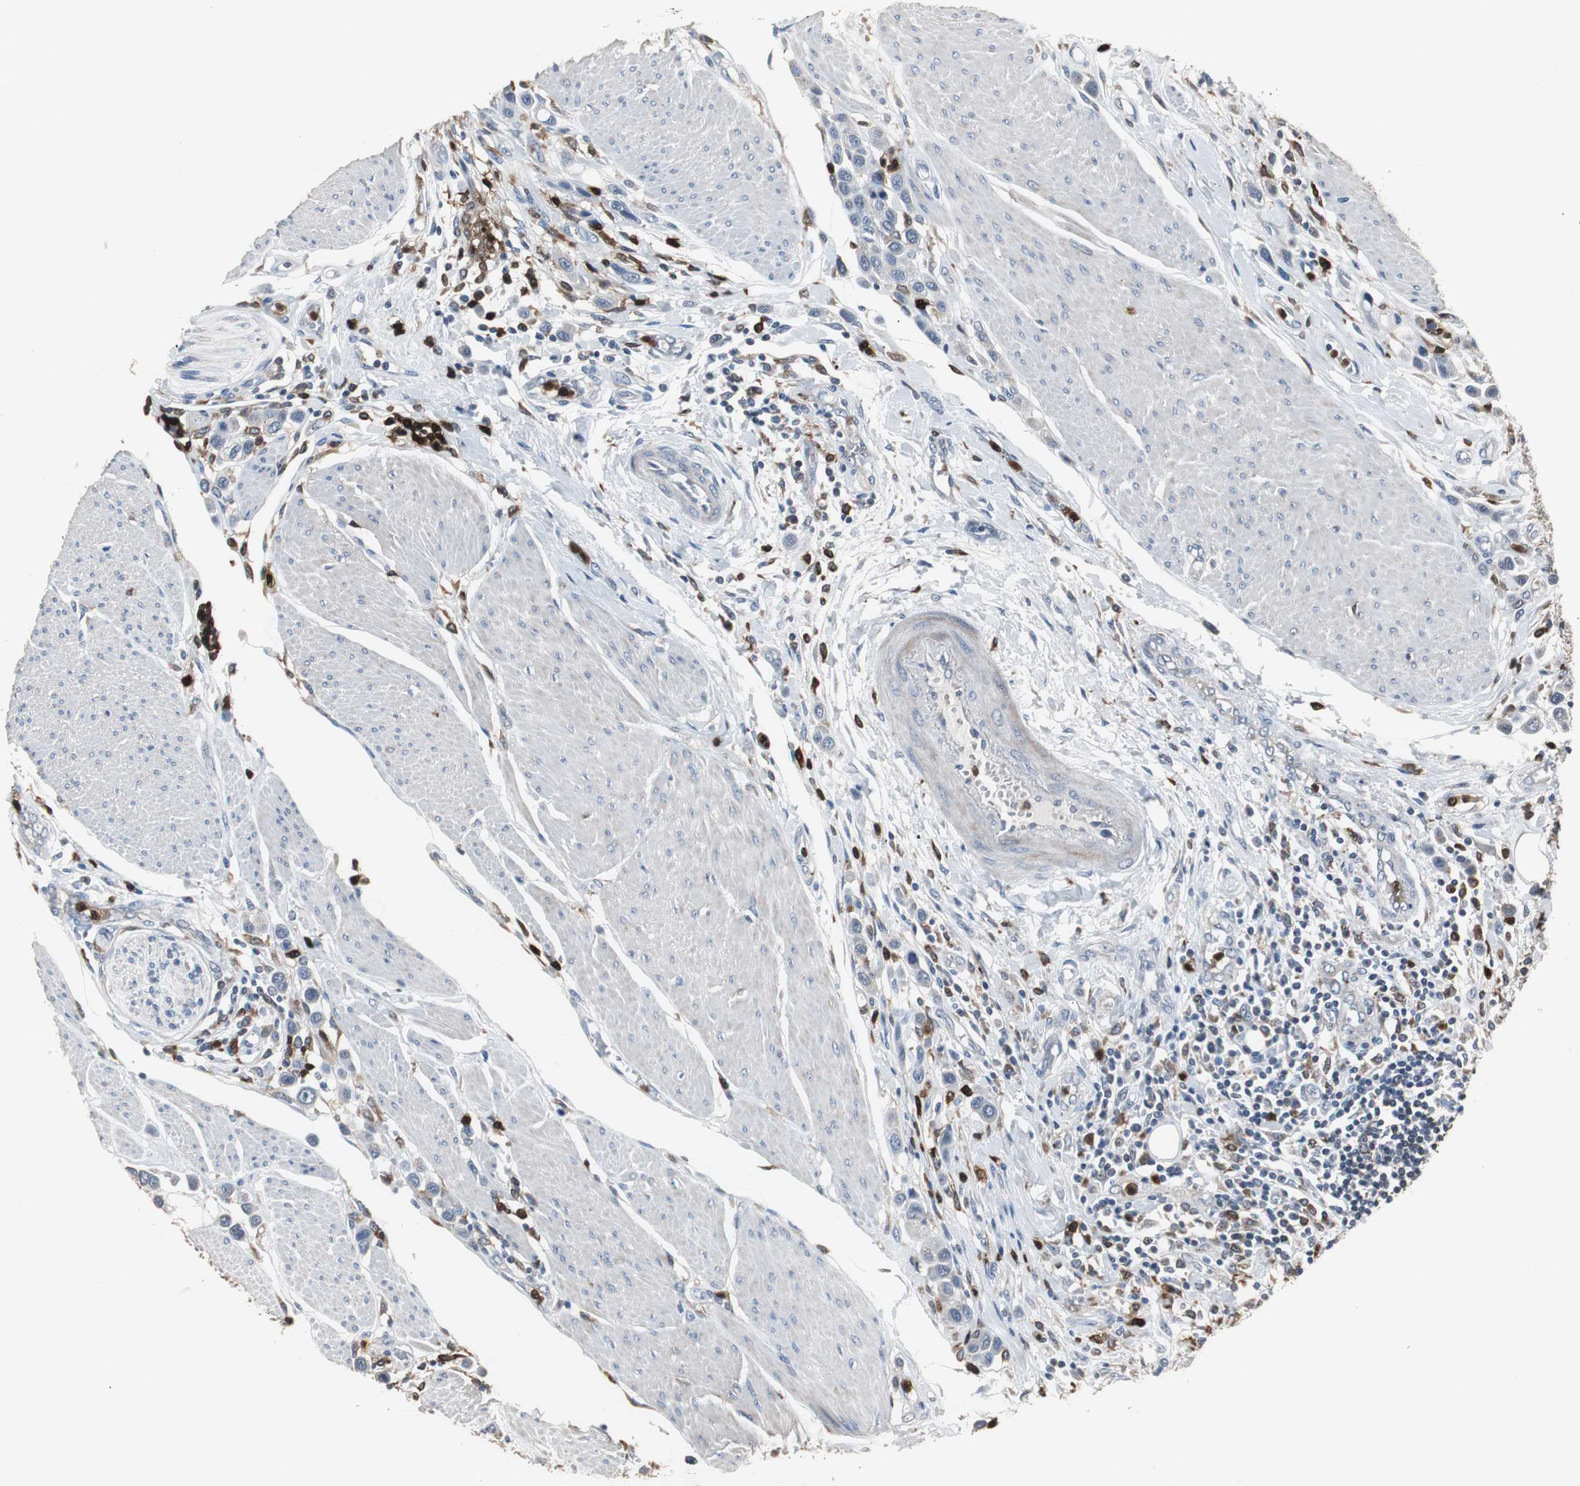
{"staining": {"intensity": "negative", "quantity": "none", "location": "none"}, "tissue": "urothelial cancer", "cell_type": "Tumor cells", "image_type": "cancer", "snomed": [{"axis": "morphology", "description": "Urothelial carcinoma, High grade"}, {"axis": "topography", "description": "Urinary bladder"}], "caption": "DAB (3,3'-diaminobenzidine) immunohistochemical staining of urothelial cancer exhibits no significant staining in tumor cells.", "gene": "NCF2", "patient": {"sex": "male", "age": 50}}